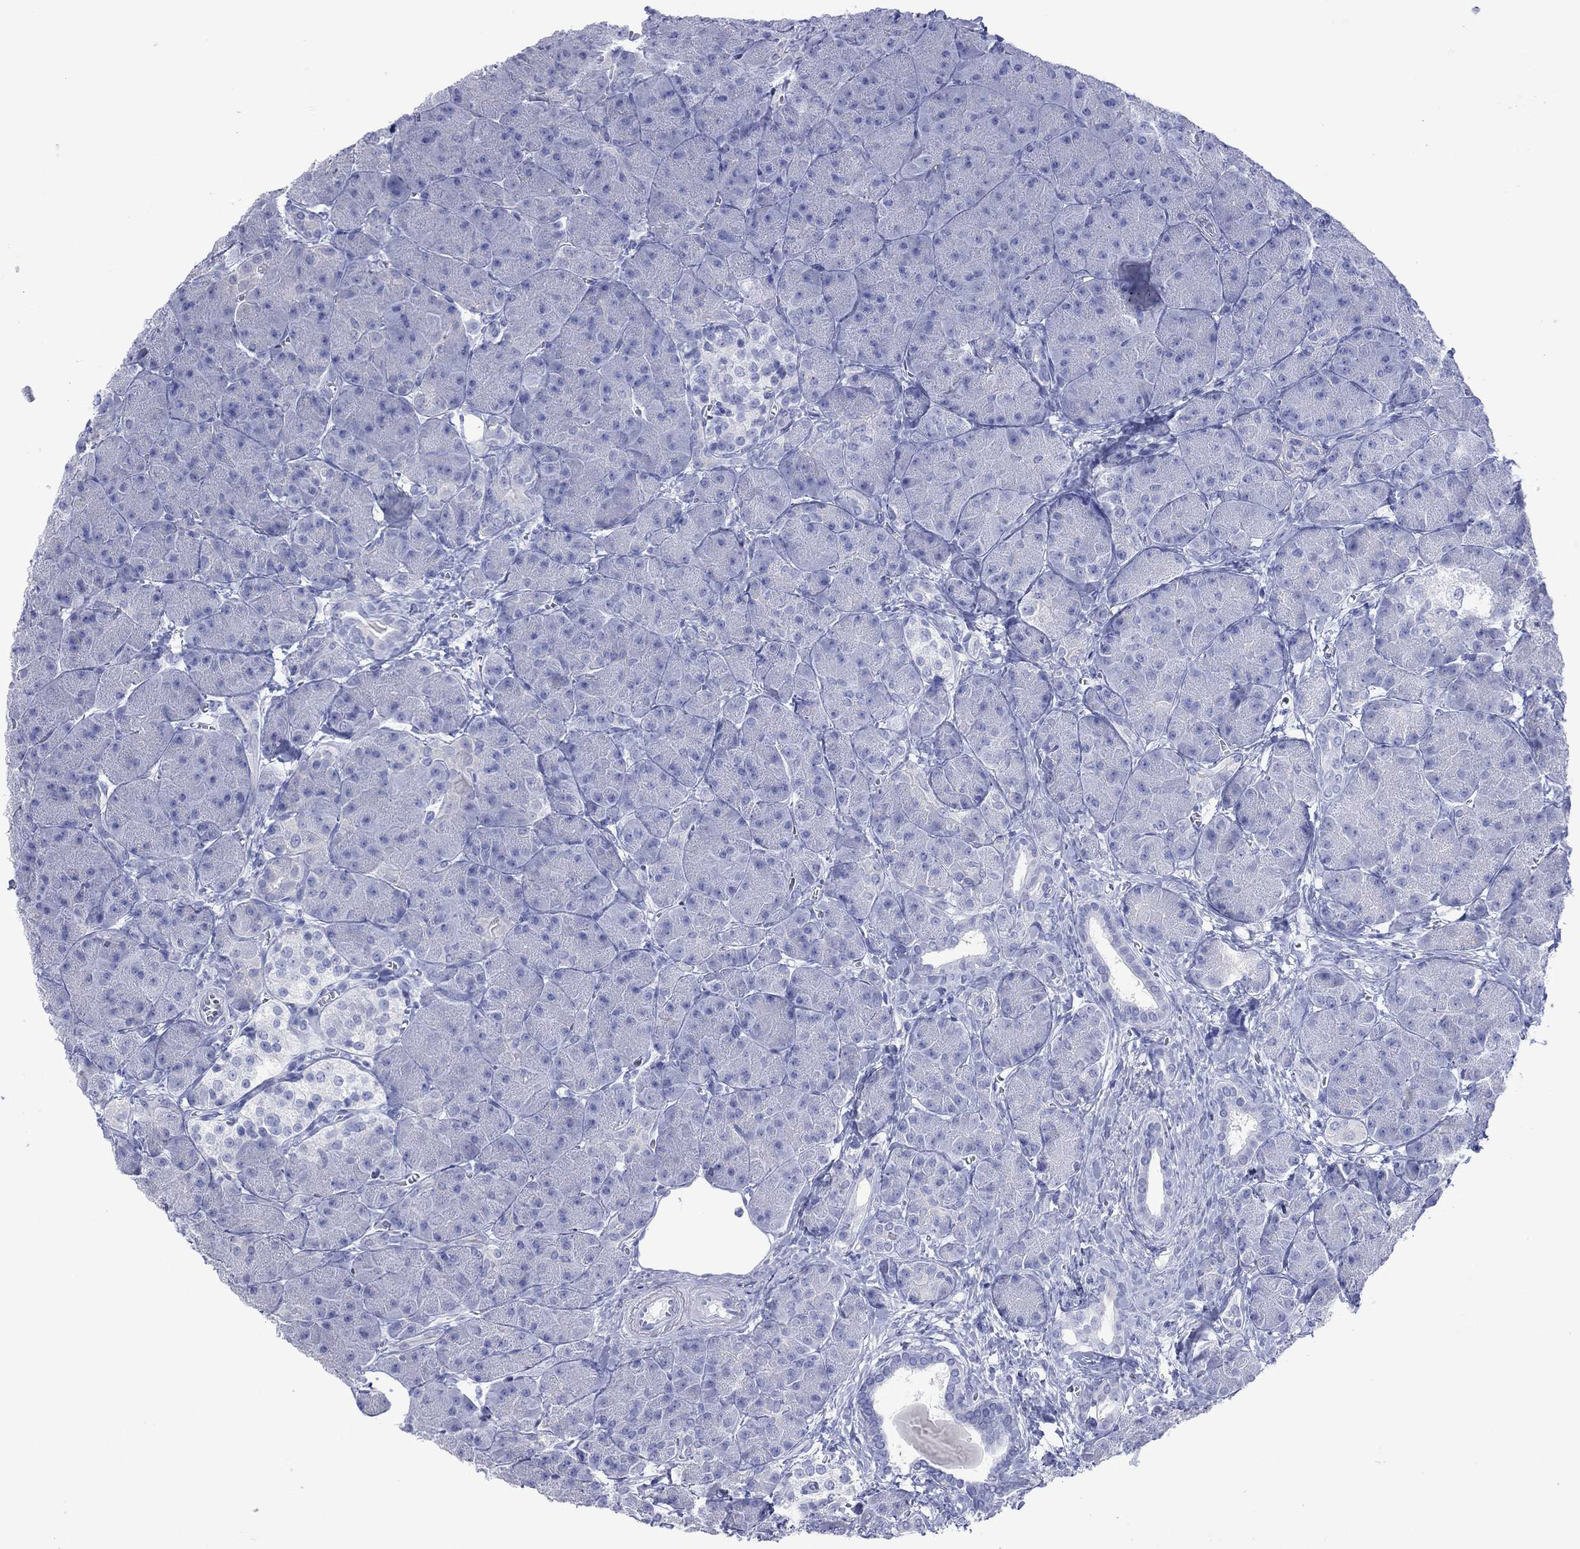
{"staining": {"intensity": "negative", "quantity": "none", "location": "none"}, "tissue": "pancreas", "cell_type": "Exocrine glandular cells", "image_type": "normal", "snomed": [{"axis": "morphology", "description": "Normal tissue, NOS"}, {"axis": "topography", "description": "Pancreas"}], "caption": "A high-resolution image shows immunohistochemistry (IHC) staining of benign pancreas, which reveals no significant staining in exocrine glandular cells. The staining was performed using DAB (3,3'-diaminobenzidine) to visualize the protein expression in brown, while the nuclei were stained in blue with hematoxylin (Magnification: 20x).", "gene": "MLANA", "patient": {"sex": "male", "age": 61}}